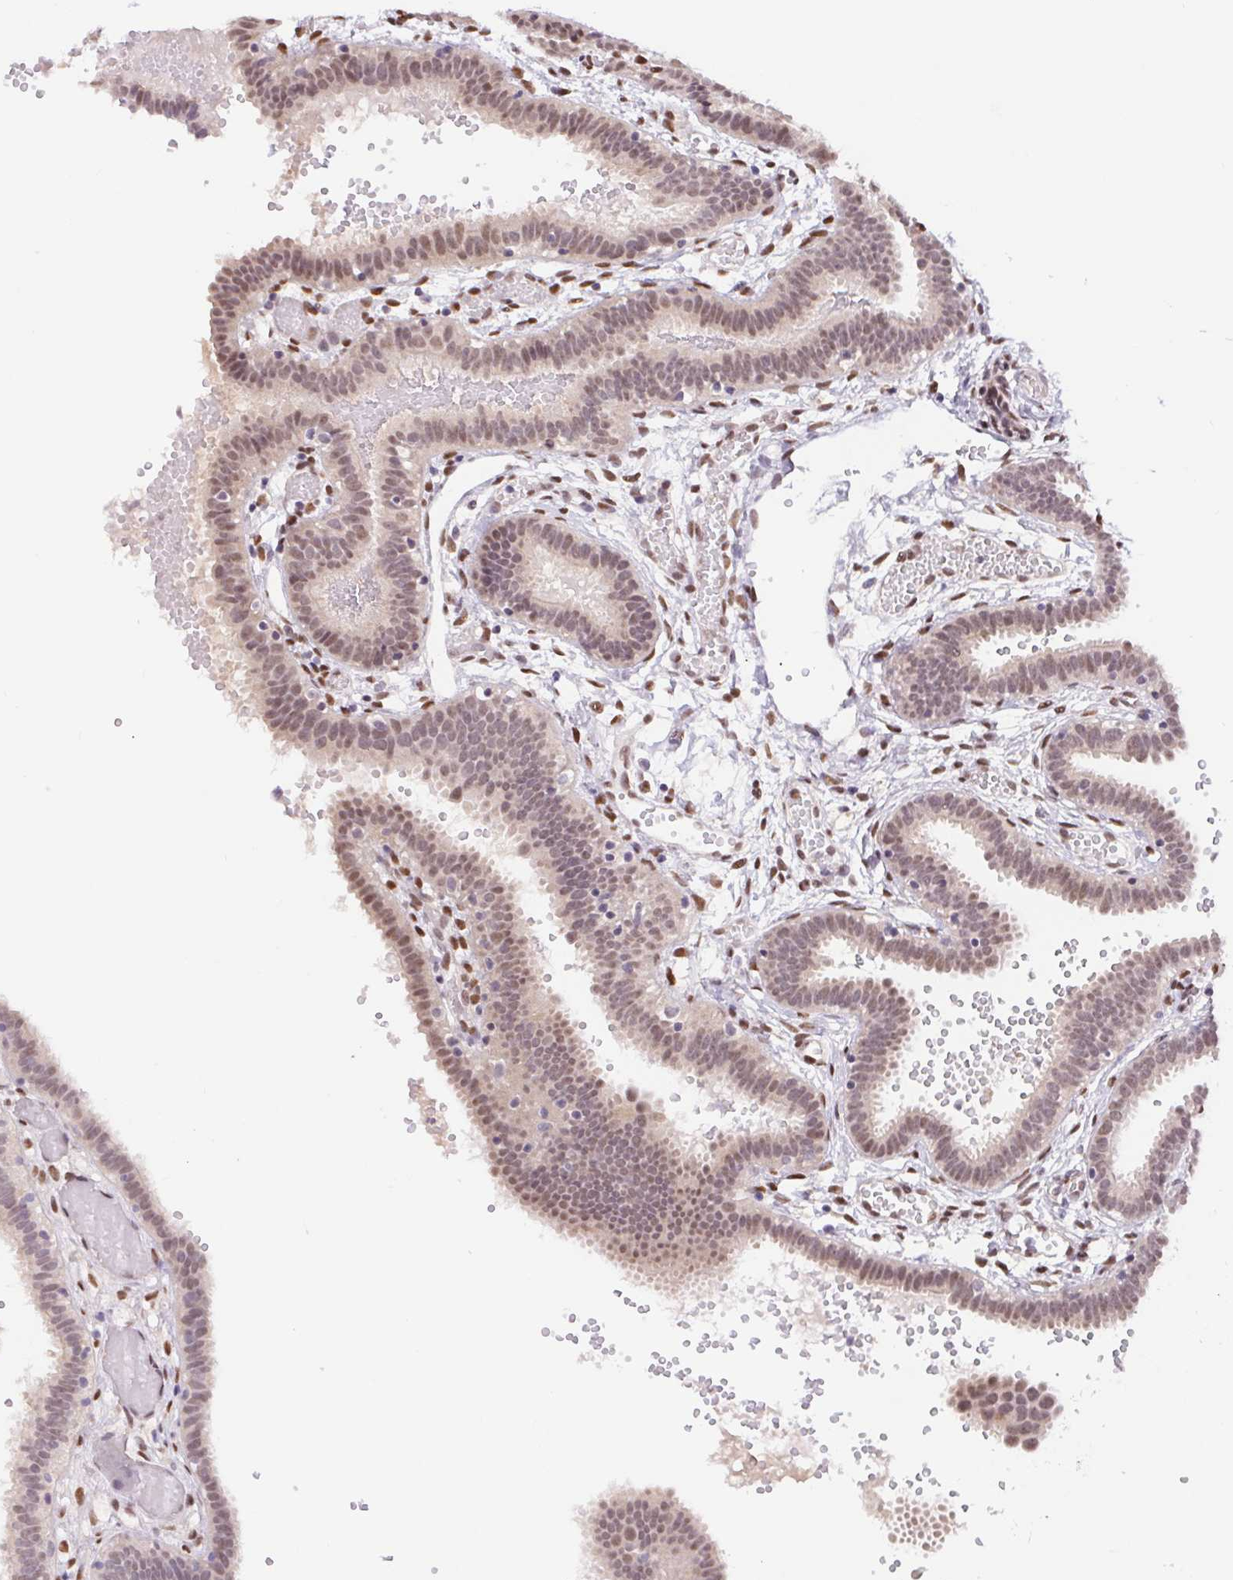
{"staining": {"intensity": "weak", "quantity": ">75%", "location": "nuclear"}, "tissue": "fallopian tube", "cell_type": "Glandular cells", "image_type": "normal", "snomed": [{"axis": "morphology", "description": "Normal tissue, NOS"}, {"axis": "topography", "description": "Fallopian tube"}], "caption": "Weak nuclear staining for a protein is present in about >75% of glandular cells of normal fallopian tube using immunohistochemistry.", "gene": "CAND1", "patient": {"sex": "female", "age": 37}}